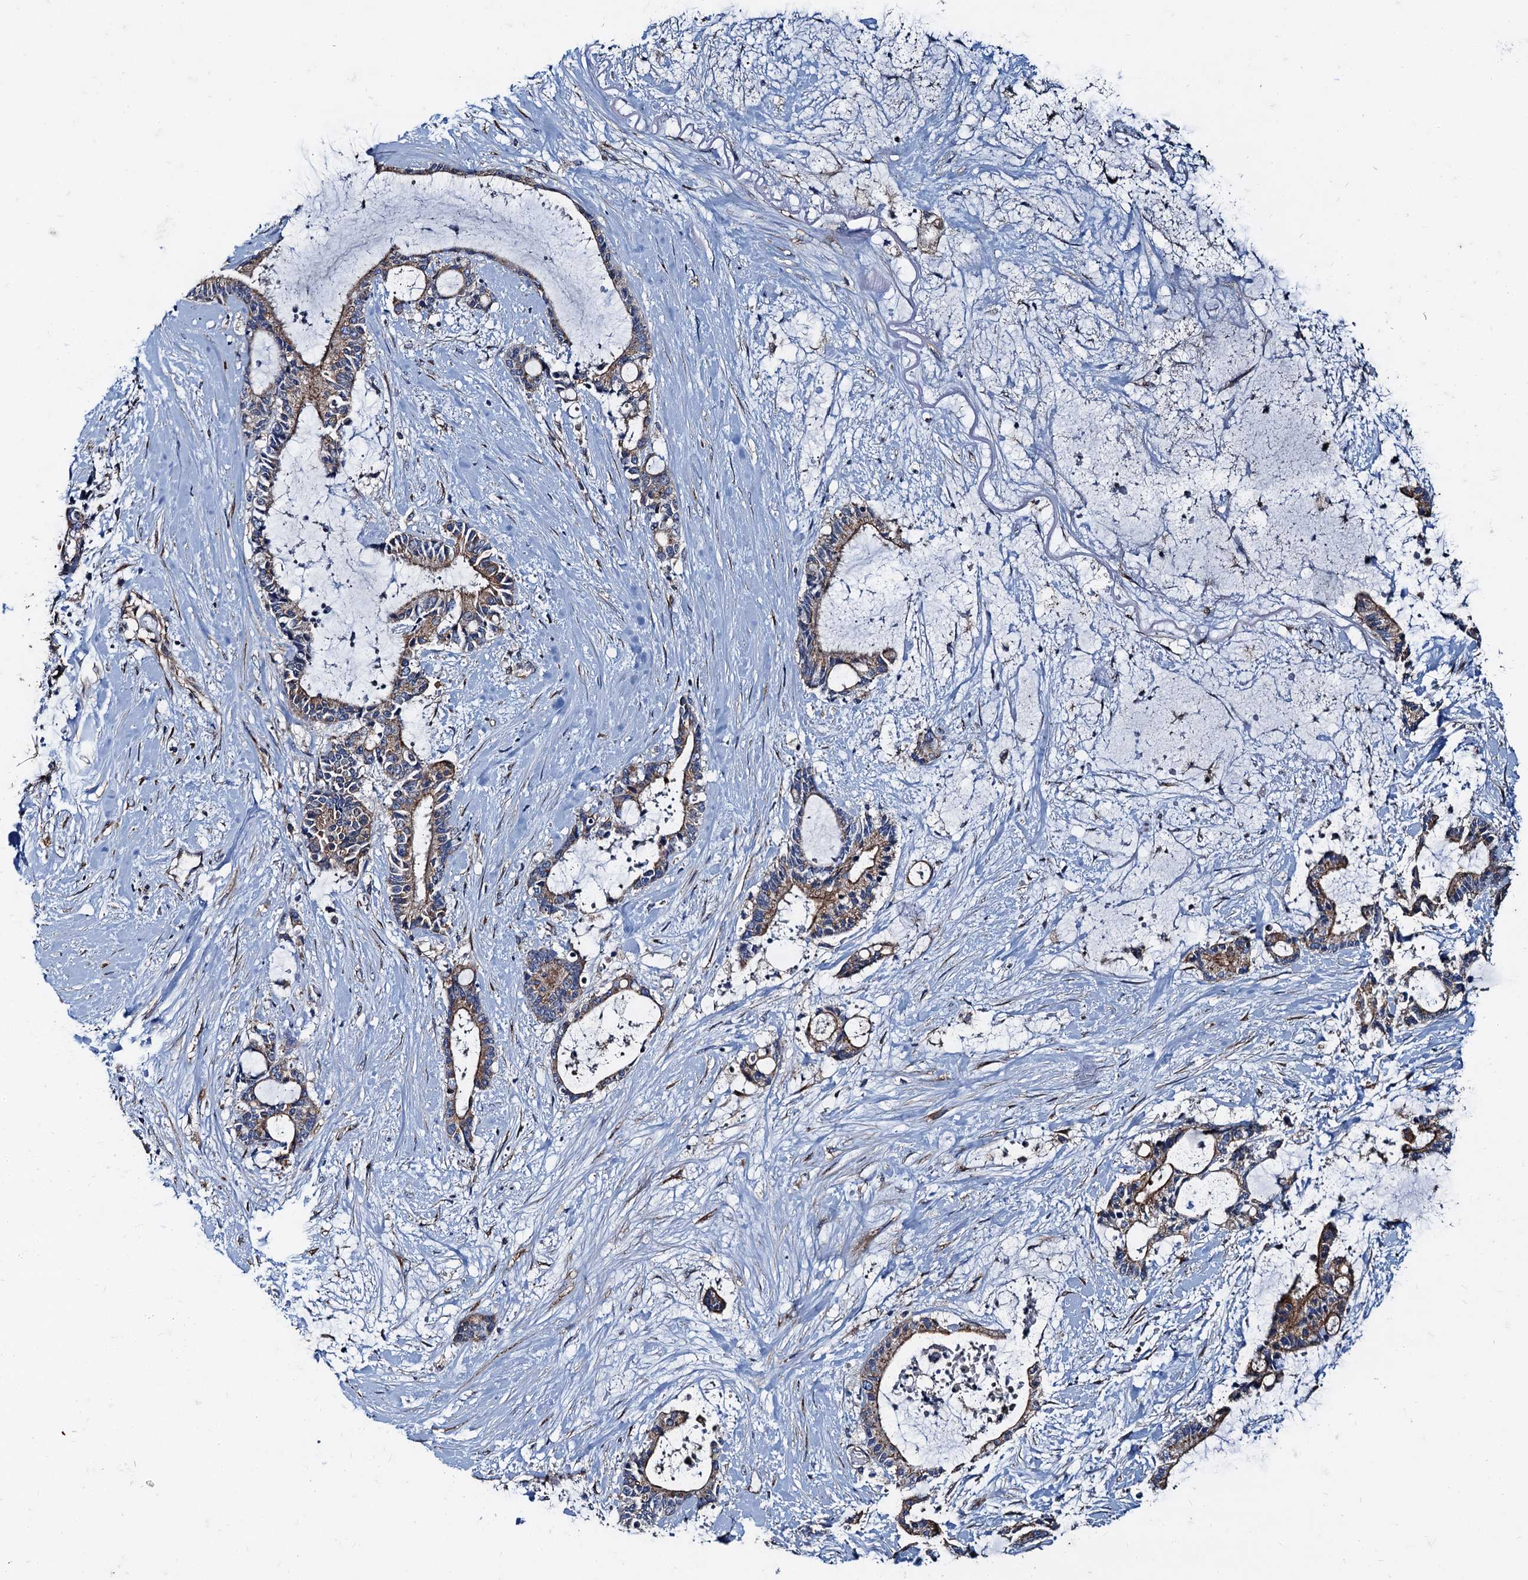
{"staining": {"intensity": "weak", "quantity": ">75%", "location": "cytoplasmic/membranous"}, "tissue": "liver cancer", "cell_type": "Tumor cells", "image_type": "cancer", "snomed": [{"axis": "morphology", "description": "Normal tissue, NOS"}, {"axis": "morphology", "description": "Cholangiocarcinoma"}, {"axis": "topography", "description": "Liver"}, {"axis": "topography", "description": "Peripheral nerve tissue"}], "caption": "IHC (DAB) staining of human liver cholangiocarcinoma displays weak cytoplasmic/membranous protein expression in about >75% of tumor cells. (DAB = brown stain, brightfield microscopy at high magnification).", "gene": "NGRN", "patient": {"sex": "female", "age": 73}}